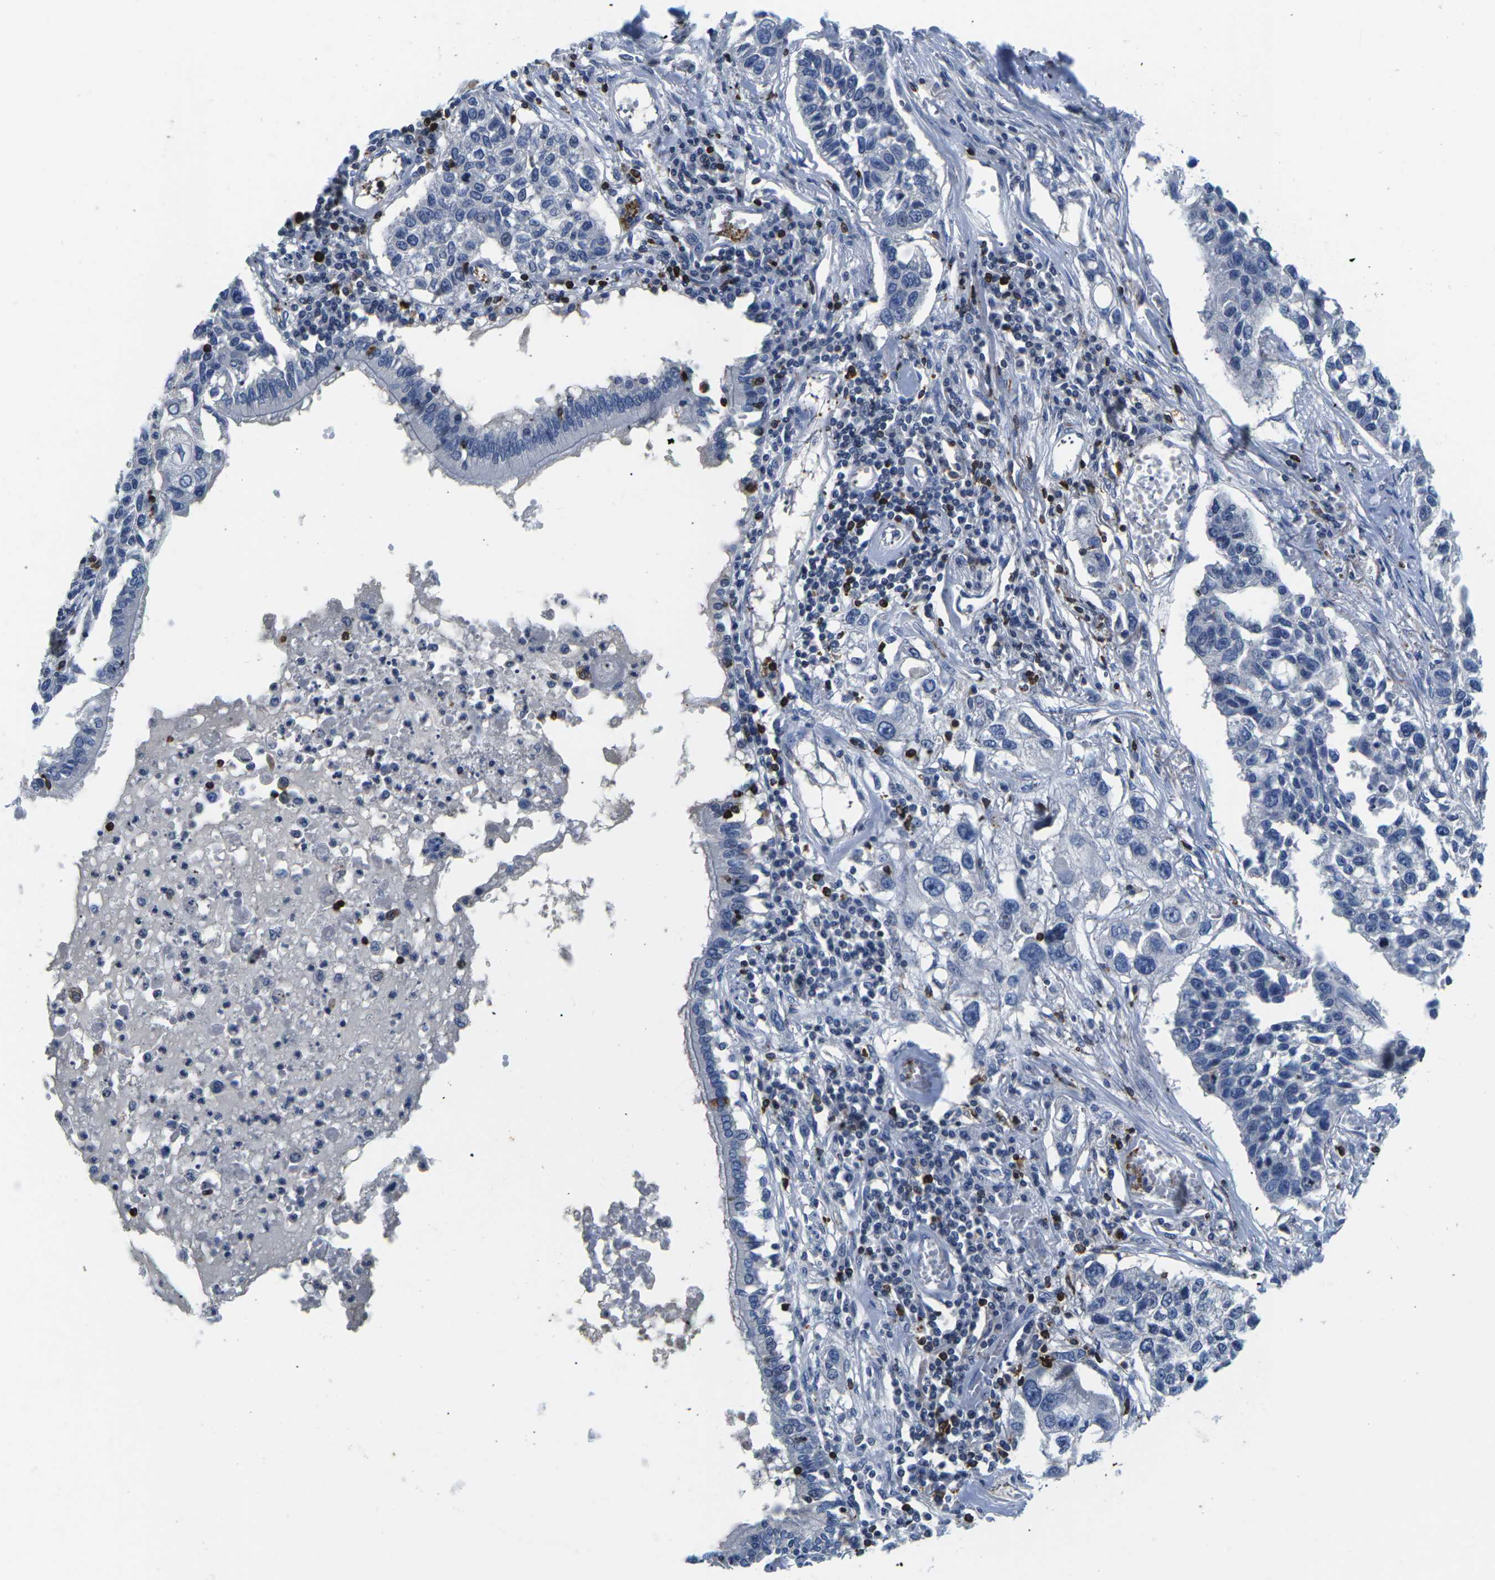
{"staining": {"intensity": "negative", "quantity": "none", "location": "none"}, "tissue": "lung cancer", "cell_type": "Tumor cells", "image_type": "cancer", "snomed": [{"axis": "morphology", "description": "Squamous cell carcinoma, NOS"}, {"axis": "topography", "description": "Lung"}], "caption": "Lung squamous cell carcinoma was stained to show a protein in brown. There is no significant positivity in tumor cells.", "gene": "CTSW", "patient": {"sex": "male", "age": 71}}